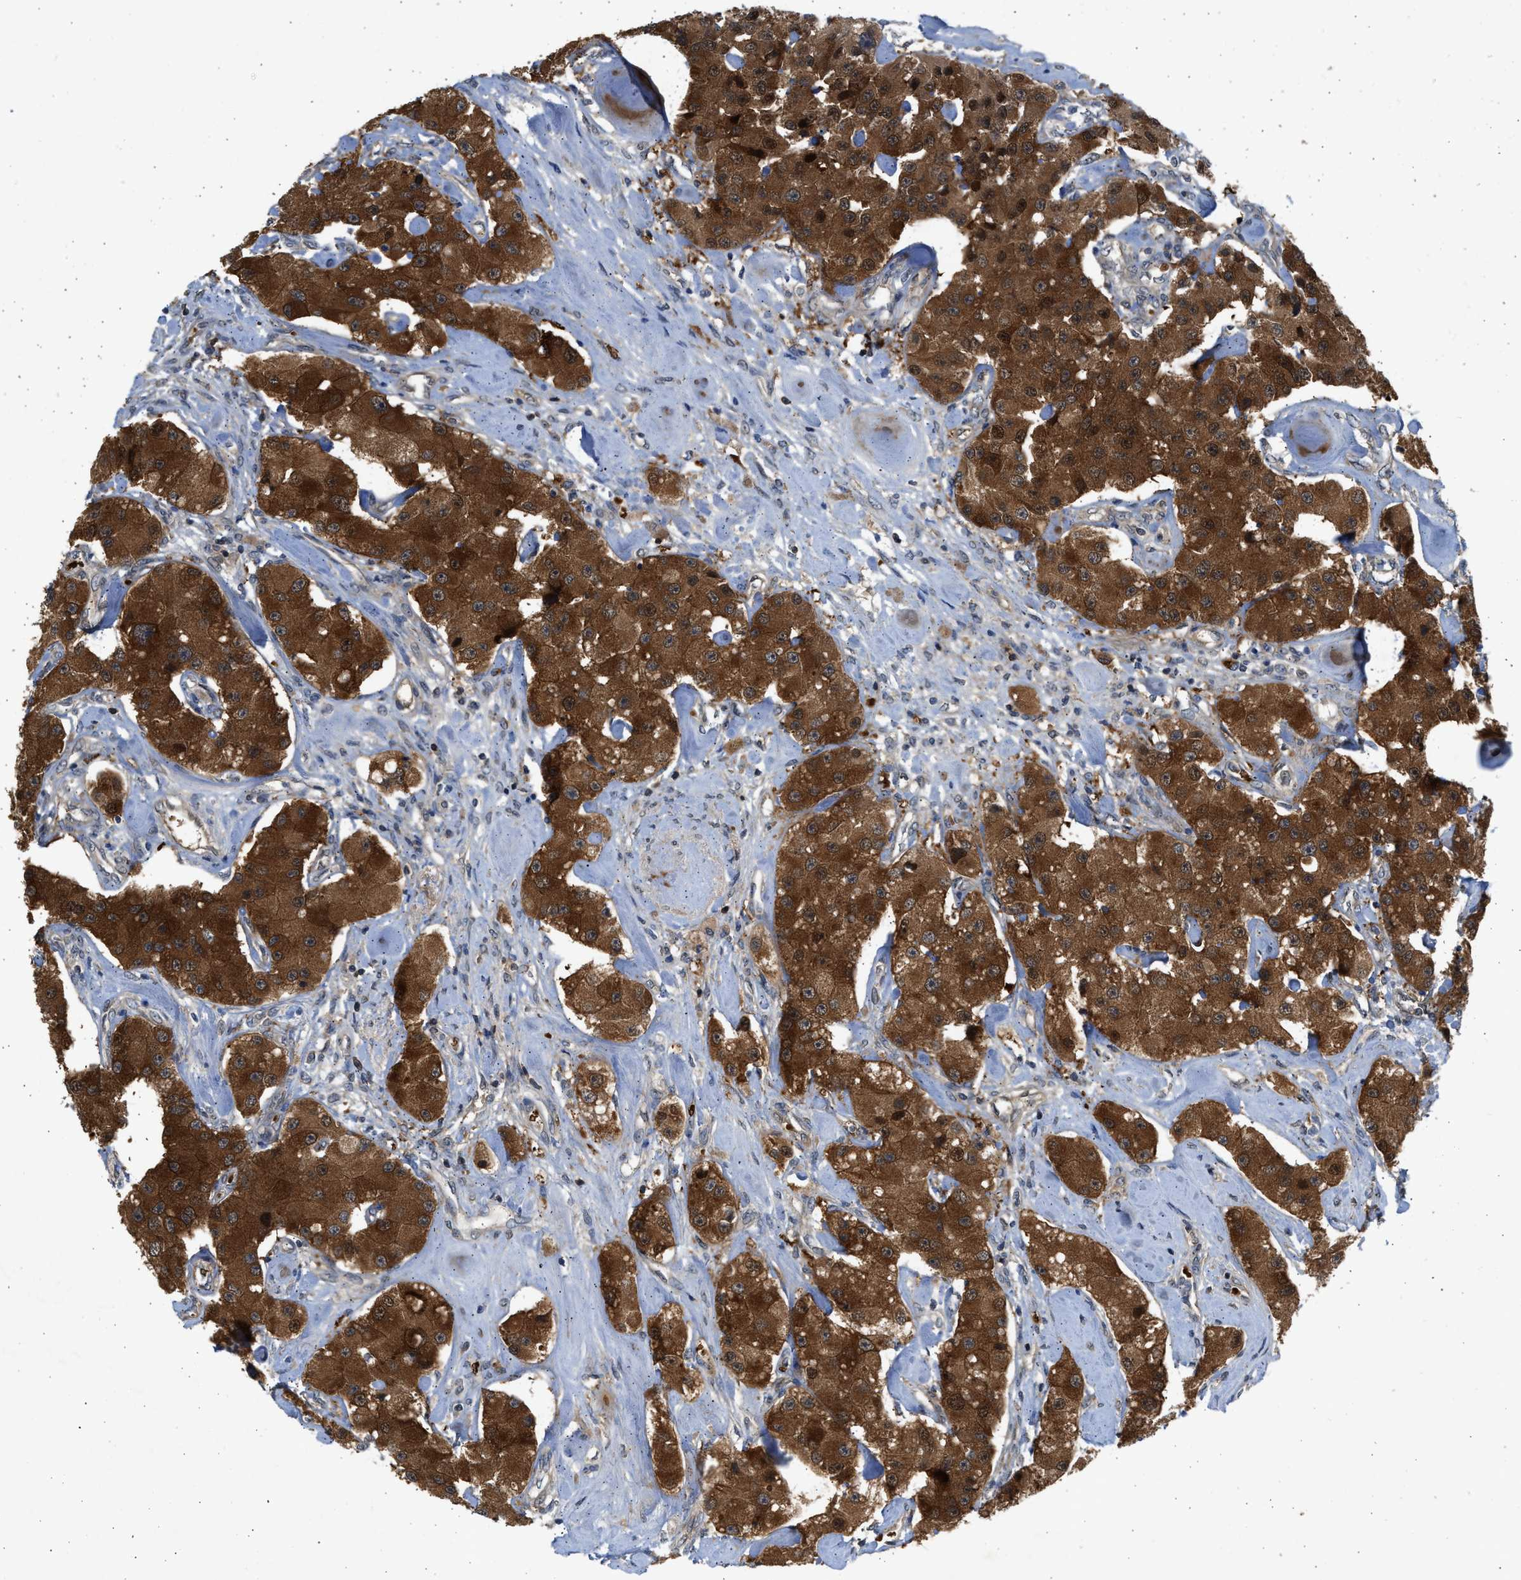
{"staining": {"intensity": "strong", "quantity": ">75%", "location": "cytoplasmic/membranous"}, "tissue": "carcinoid", "cell_type": "Tumor cells", "image_type": "cancer", "snomed": [{"axis": "morphology", "description": "Carcinoid, malignant, NOS"}, {"axis": "topography", "description": "Pancreas"}], "caption": "Carcinoid tissue displays strong cytoplasmic/membranous positivity in about >75% of tumor cells", "gene": "MAPK7", "patient": {"sex": "male", "age": 41}}